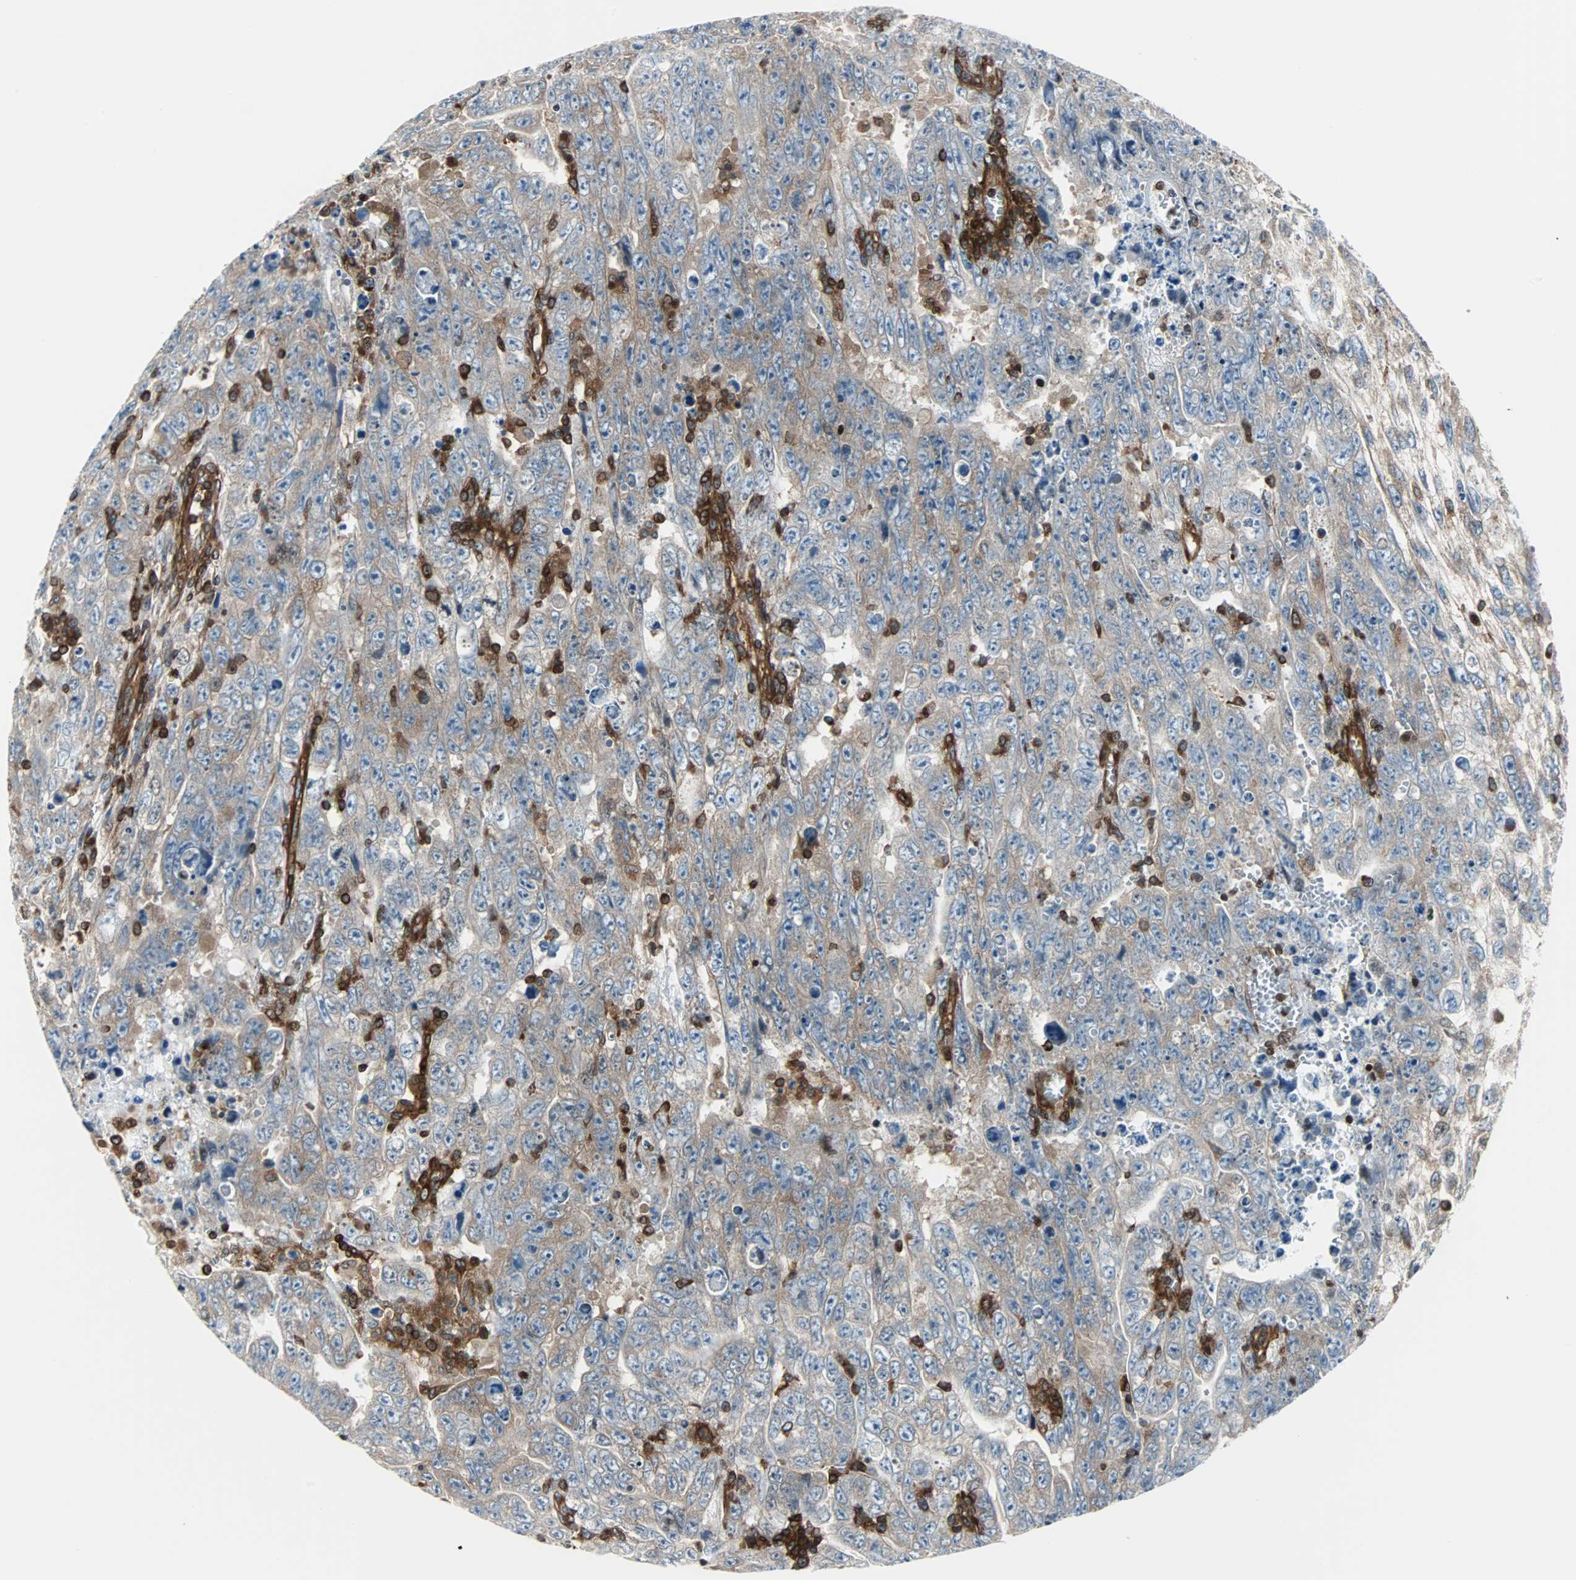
{"staining": {"intensity": "weak", "quantity": ">75%", "location": "cytoplasmic/membranous"}, "tissue": "testis cancer", "cell_type": "Tumor cells", "image_type": "cancer", "snomed": [{"axis": "morphology", "description": "Carcinoma, Embryonal, NOS"}, {"axis": "topography", "description": "Testis"}], "caption": "DAB (3,3'-diaminobenzidine) immunohistochemical staining of human embryonal carcinoma (testis) demonstrates weak cytoplasmic/membranous protein expression in about >75% of tumor cells.", "gene": "RELA", "patient": {"sex": "male", "age": 28}}